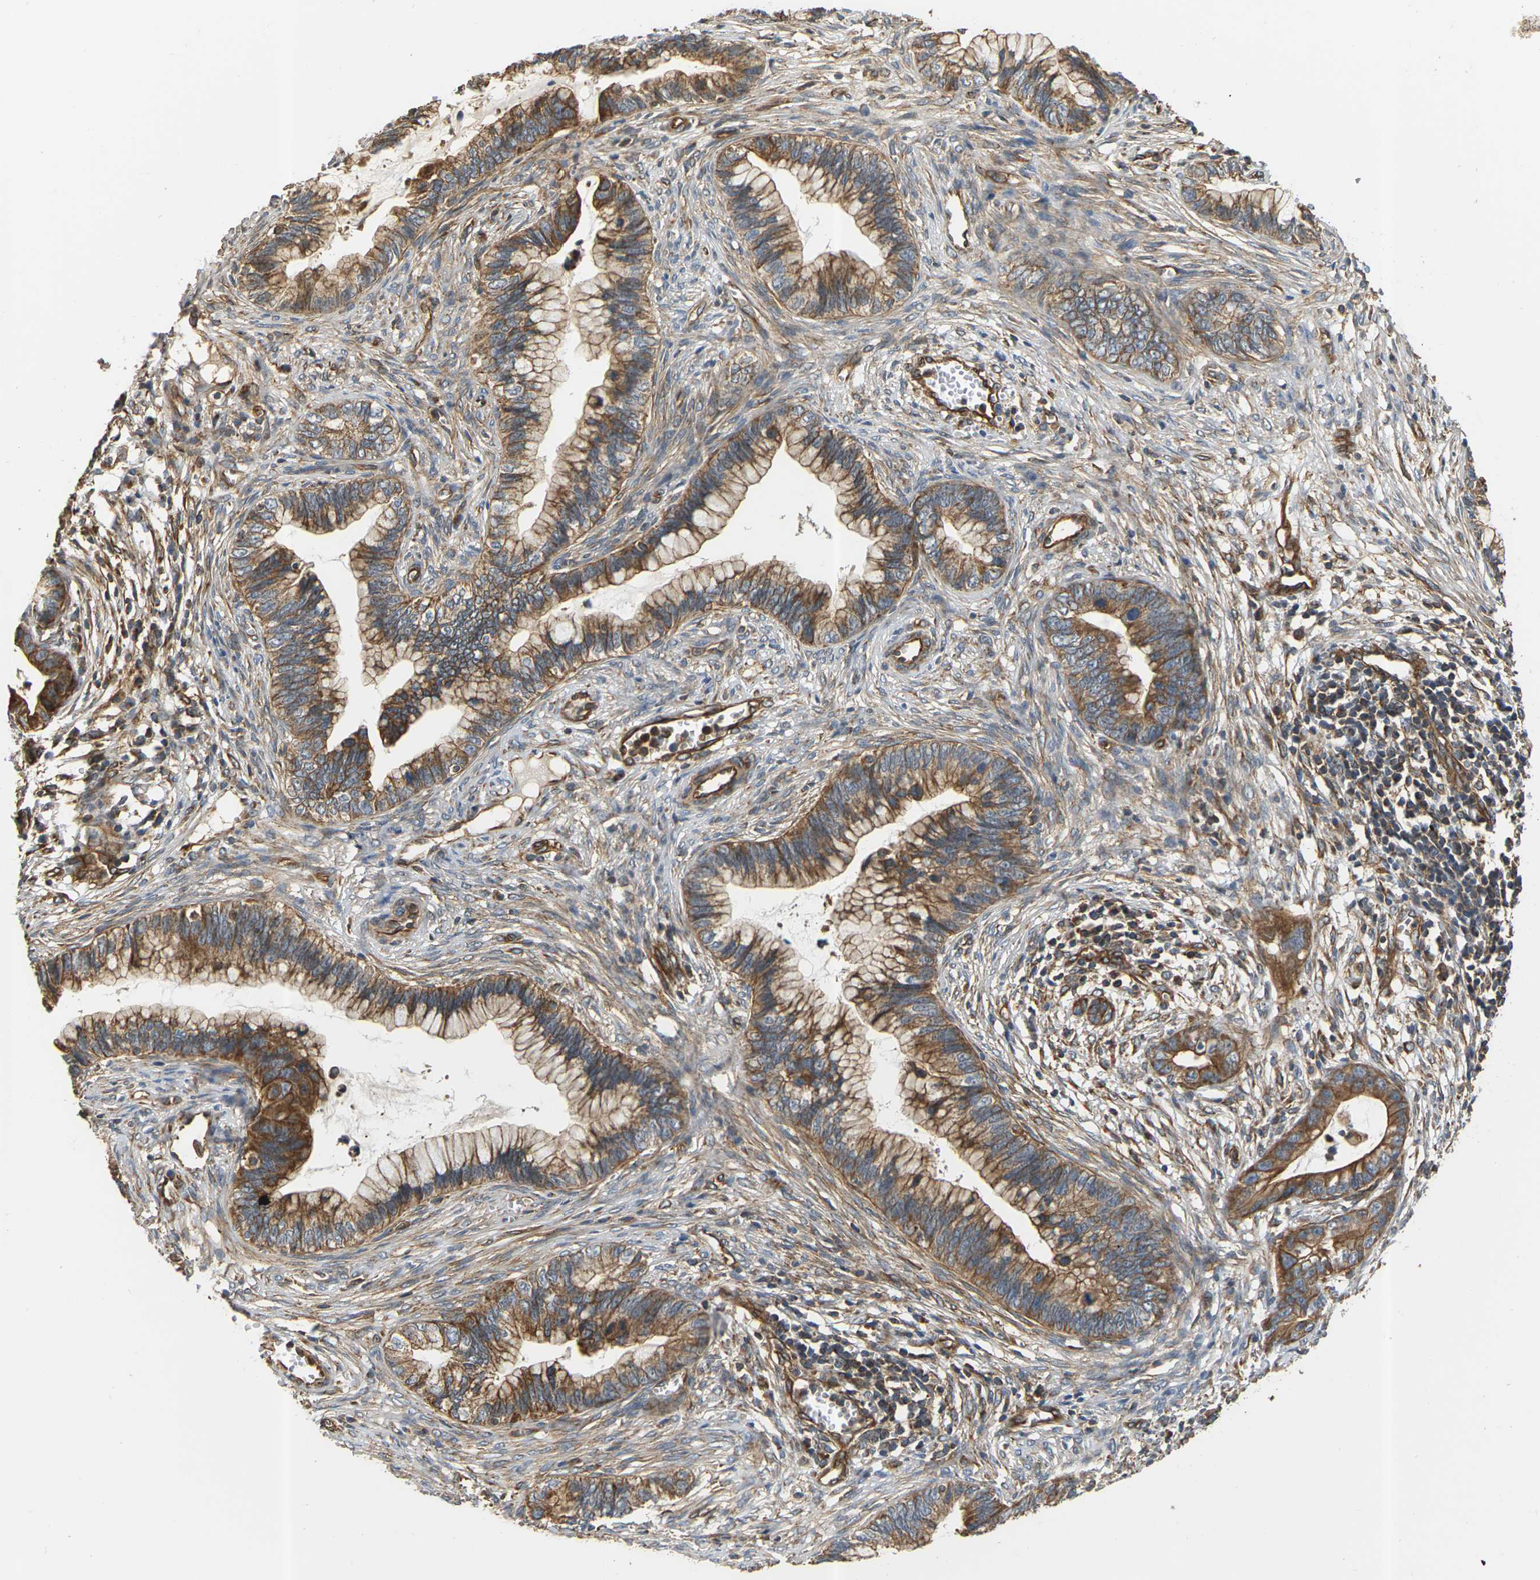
{"staining": {"intensity": "moderate", "quantity": ">75%", "location": "cytoplasmic/membranous"}, "tissue": "cervical cancer", "cell_type": "Tumor cells", "image_type": "cancer", "snomed": [{"axis": "morphology", "description": "Adenocarcinoma, NOS"}, {"axis": "topography", "description": "Cervix"}], "caption": "Human adenocarcinoma (cervical) stained for a protein (brown) reveals moderate cytoplasmic/membranous positive expression in about >75% of tumor cells.", "gene": "PCDHB4", "patient": {"sex": "female", "age": 44}}